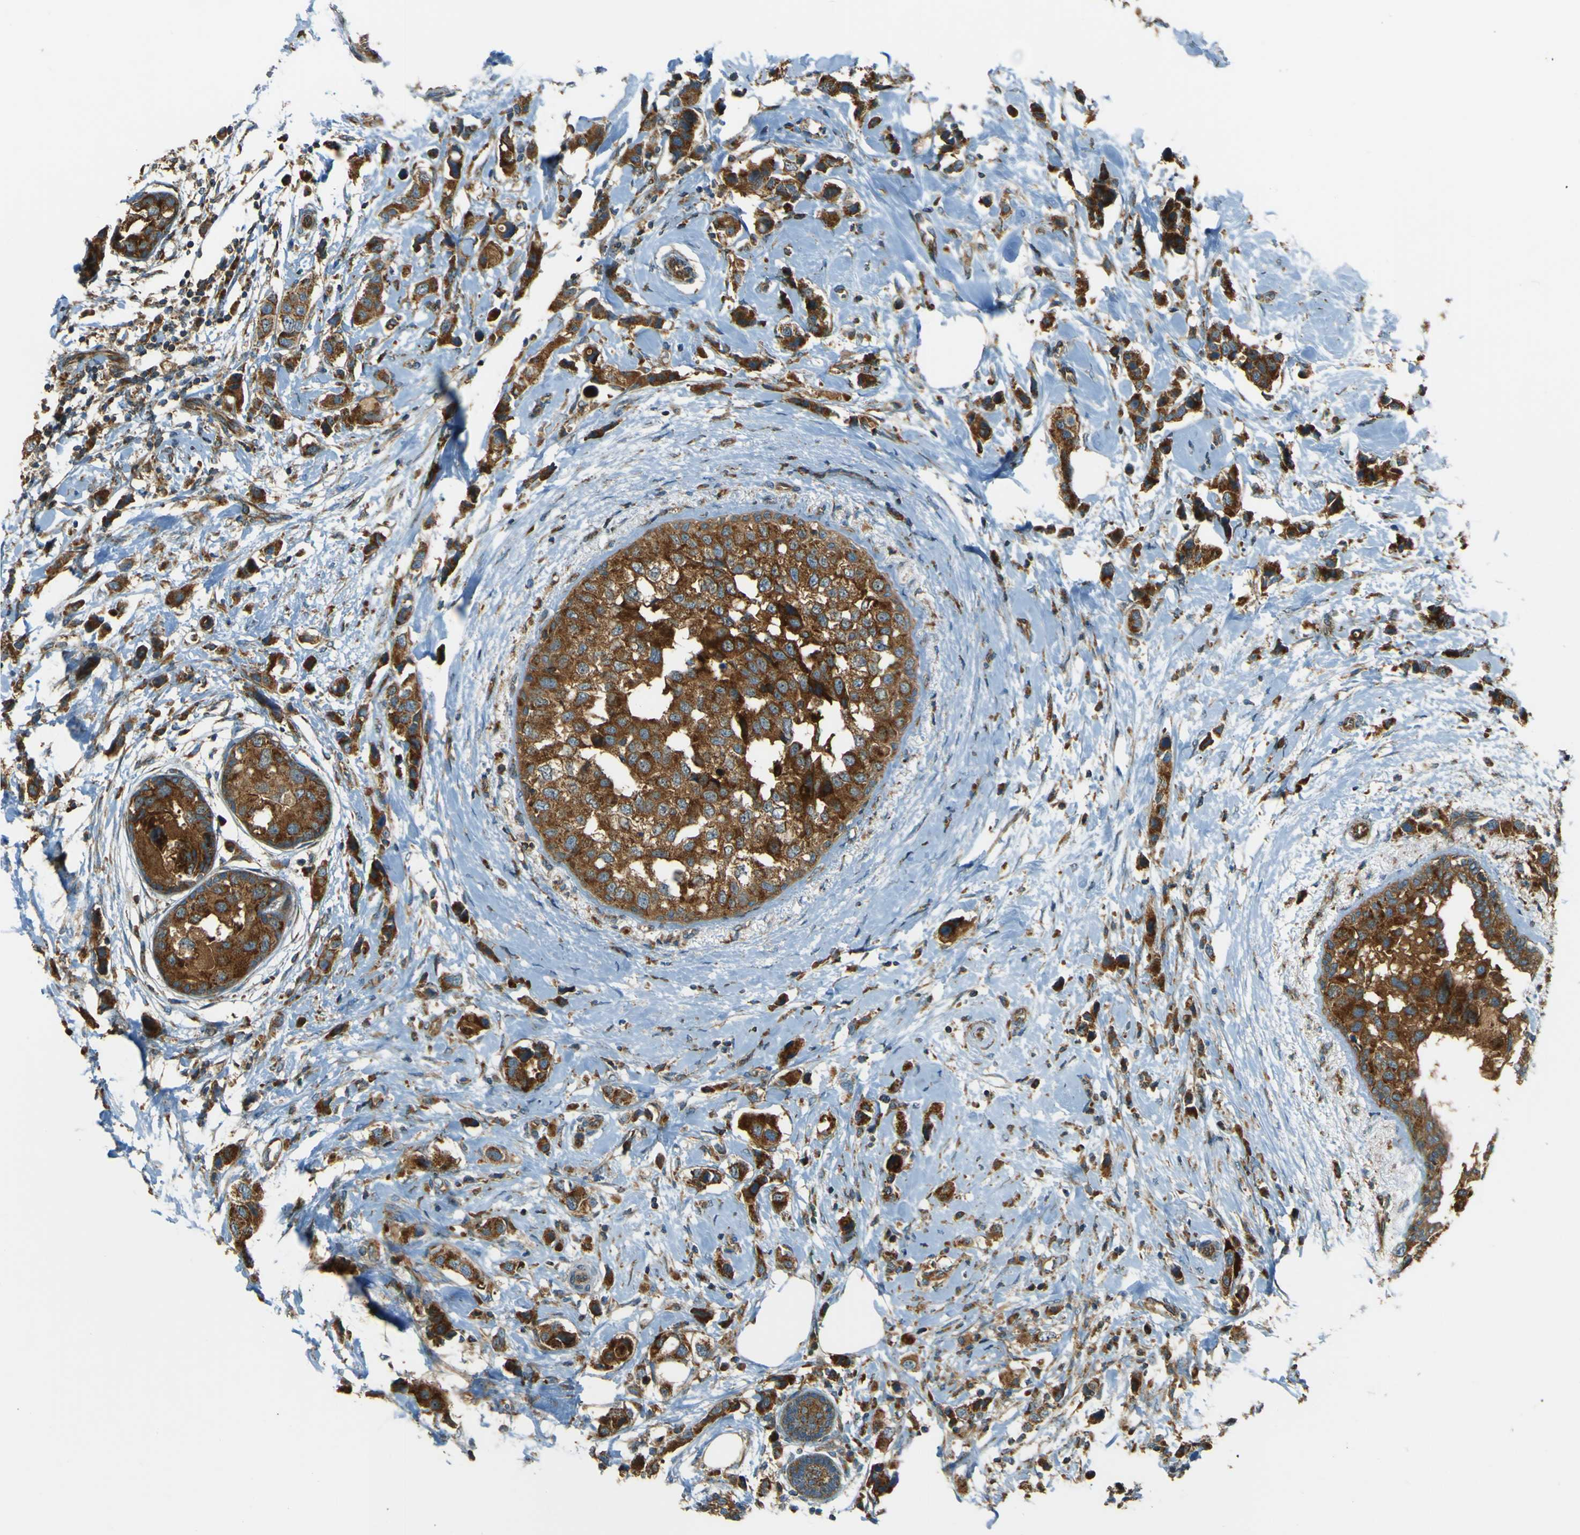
{"staining": {"intensity": "strong", "quantity": ">75%", "location": "cytoplasmic/membranous"}, "tissue": "breast cancer", "cell_type": "Tumor cells", "image_type": "cancer", "snomed": [{"axis": "morphology", "description": "Normal tissue, NOS"}, {"axis": "morphology", "description": "Duct carcinoma"}, {"axis": "topography", "description": "Breast"}], "caption": "Human breast cancer (infiltrating ductal carcinoma) stained with a protein marker reveals strong staining in tumor cells.", "gene": "DNAJC5", "patient": {"sex": "female", "age": 50}}